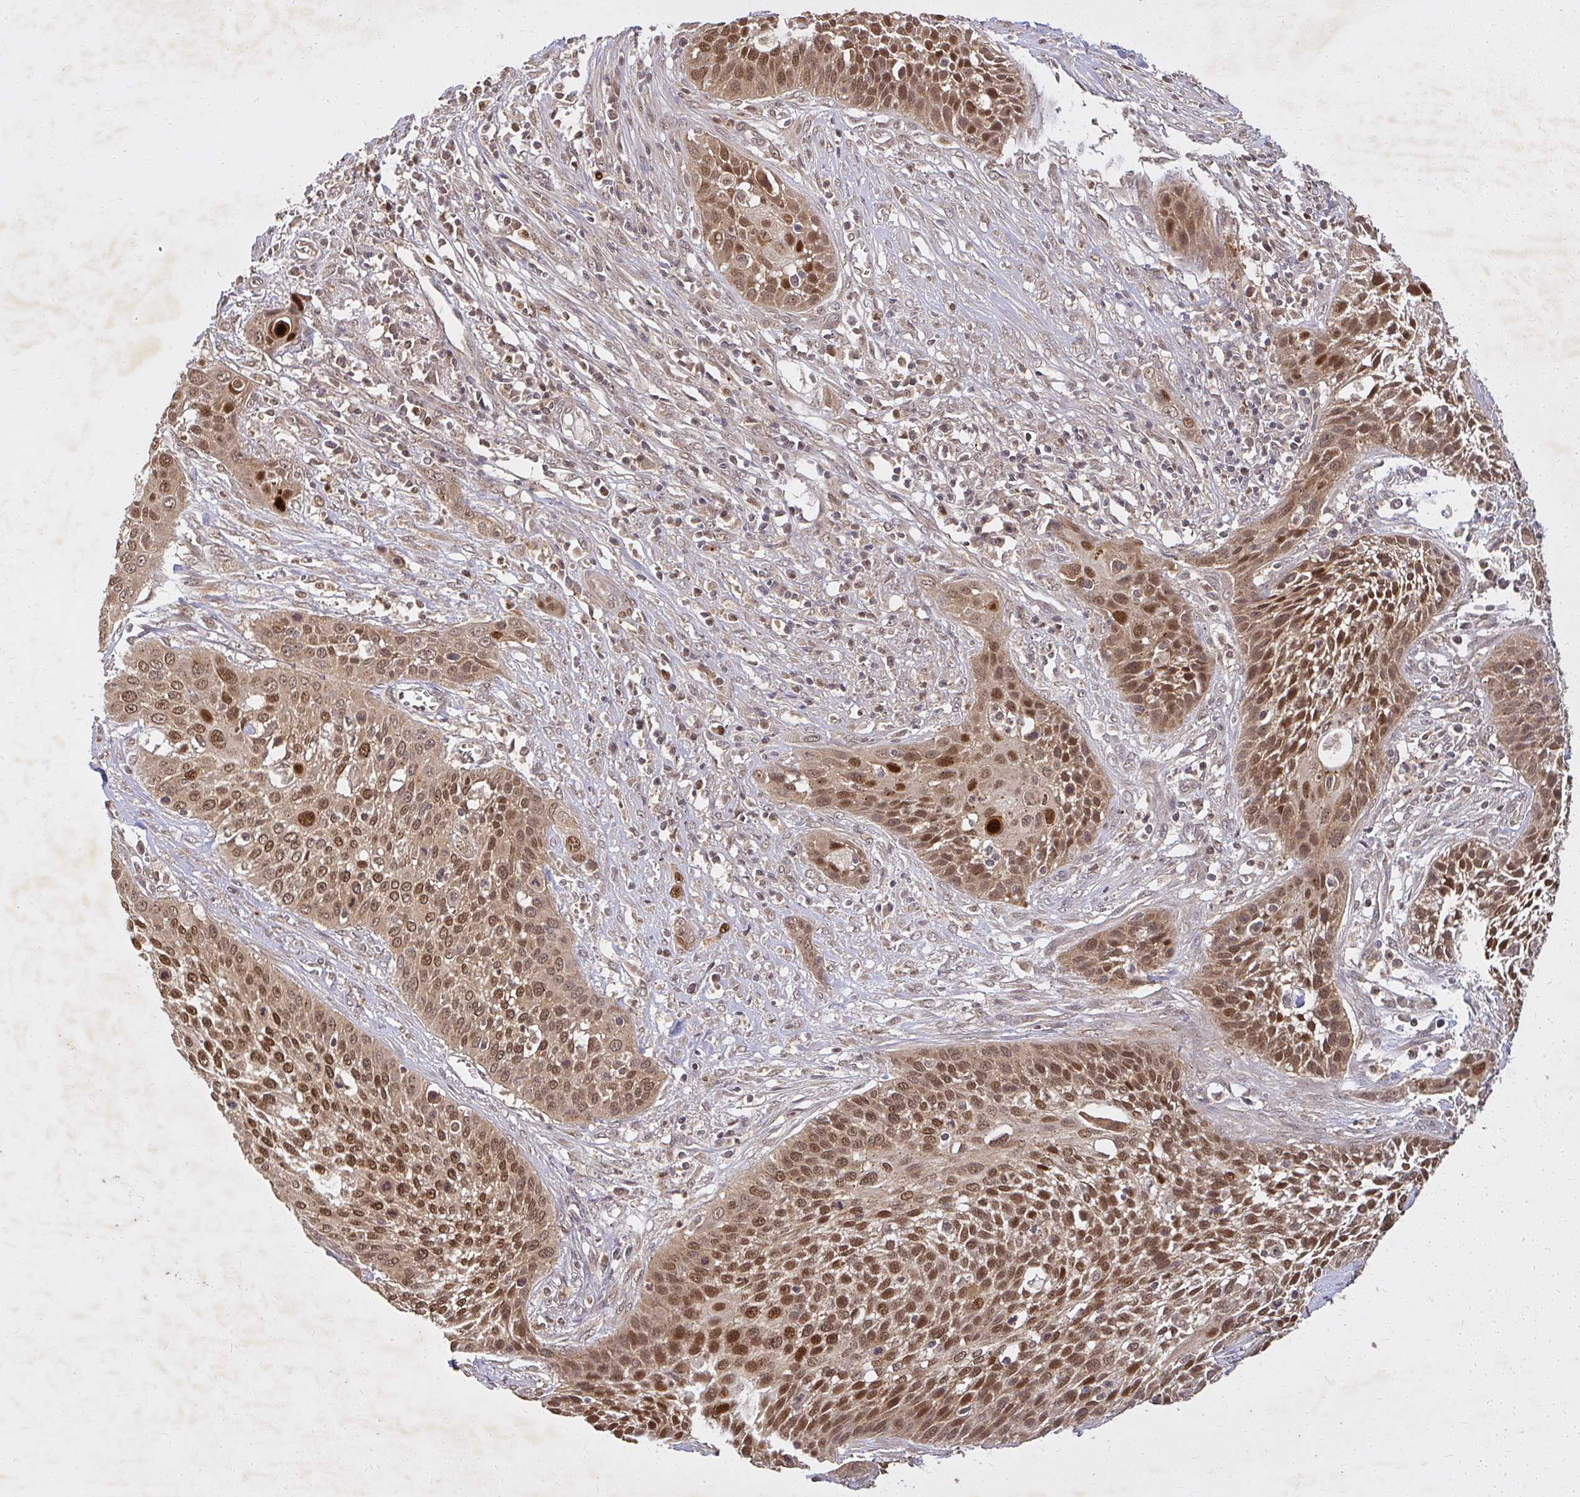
{"staining": {"intensity": "strong", "quantity": ">75%", "location": "nuclear"}, "tissue": "cervical cancer", "cell_type": "Tumor cells", "image_type": "cancer", "snomed": [{"axis": "morphology", "description": "Squamous cell carcinoma, NOS"}, {"axis": "topography", "description": "Cervix"}], "caption": "Human cervical cancer stained with a protein marker reveals strong staining in tumor cells.", "gene": "LARS2", "patient": {"sex": "female", "age": 34}}